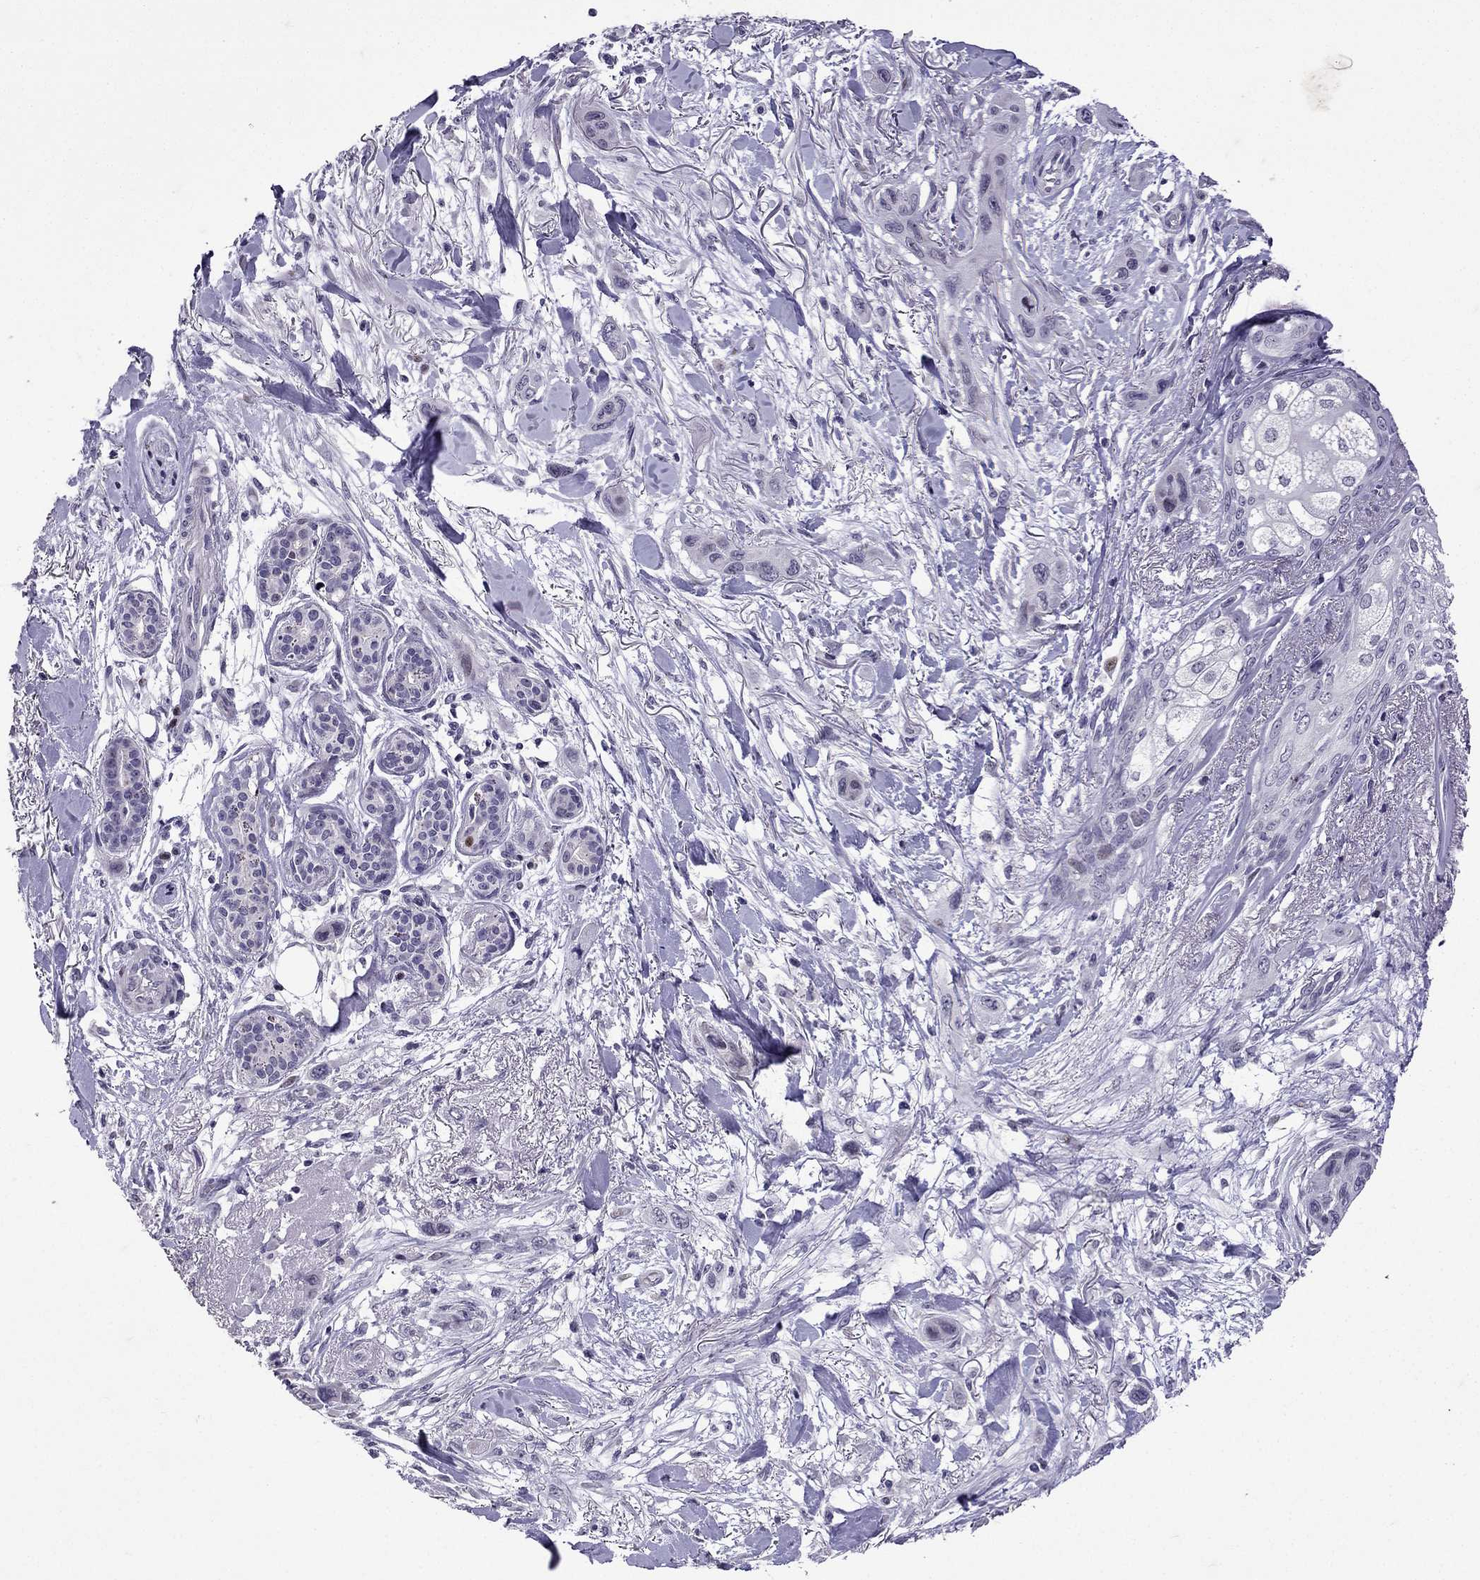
{"staining": {"intensity": "negative", "quantity": "none", "location": "none"}, "tissue": "skin cancer", "cell_type": "Tumor cells", "image_type": "cancer", "snomed": [{"axis": "morphology", "description": "Squamous cell carcinoma, NOS"}, {"axis": "topography", "description": "Skin"}], "caption": "Tumor cells are negative for protein expression in human skin cancer (squamous cell carcinoma).", "gene": "TTN", "patient": {"sex": "male", "age": 79}}